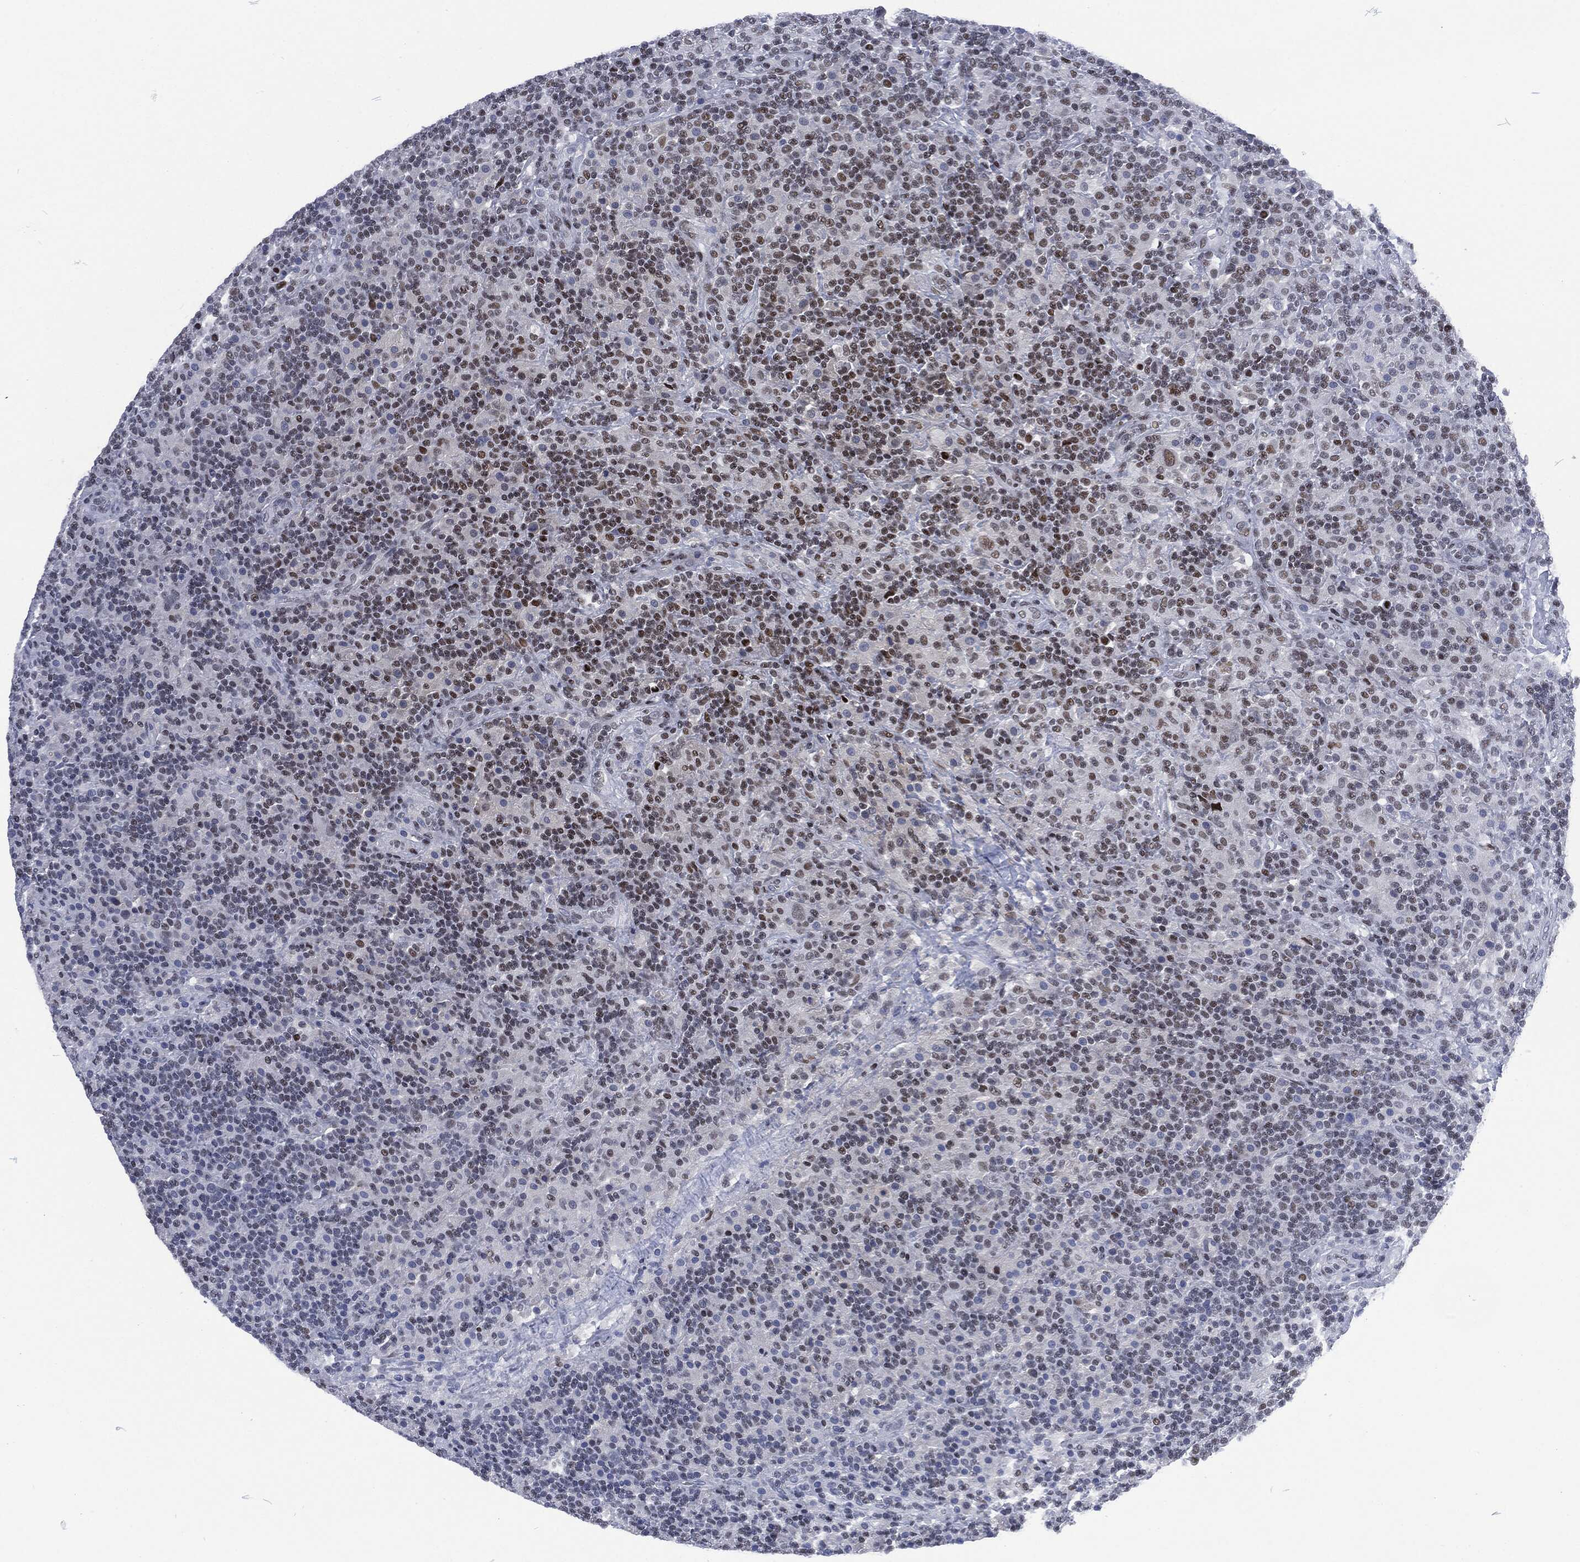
{"staining": {"intensity": "weak", "quantity": "25%-75%", "location": "nuclear"}, "tissue": "lymphoma", "cell_type": "Tumor cells", "image_type": "cancer", "snomed": [{"axis": "morphology", "description": "Hodgkin's disease, NOS"}, {"axis": "topography", "description": "Lymph node"}], "caption": "Lymphoma stained for a protein (brown) shows weak nuclear positive staining in approximately 25%-75% of tumor cells.", "gene": "DCPS", "patient": {"sex": "male", "age": 70}}